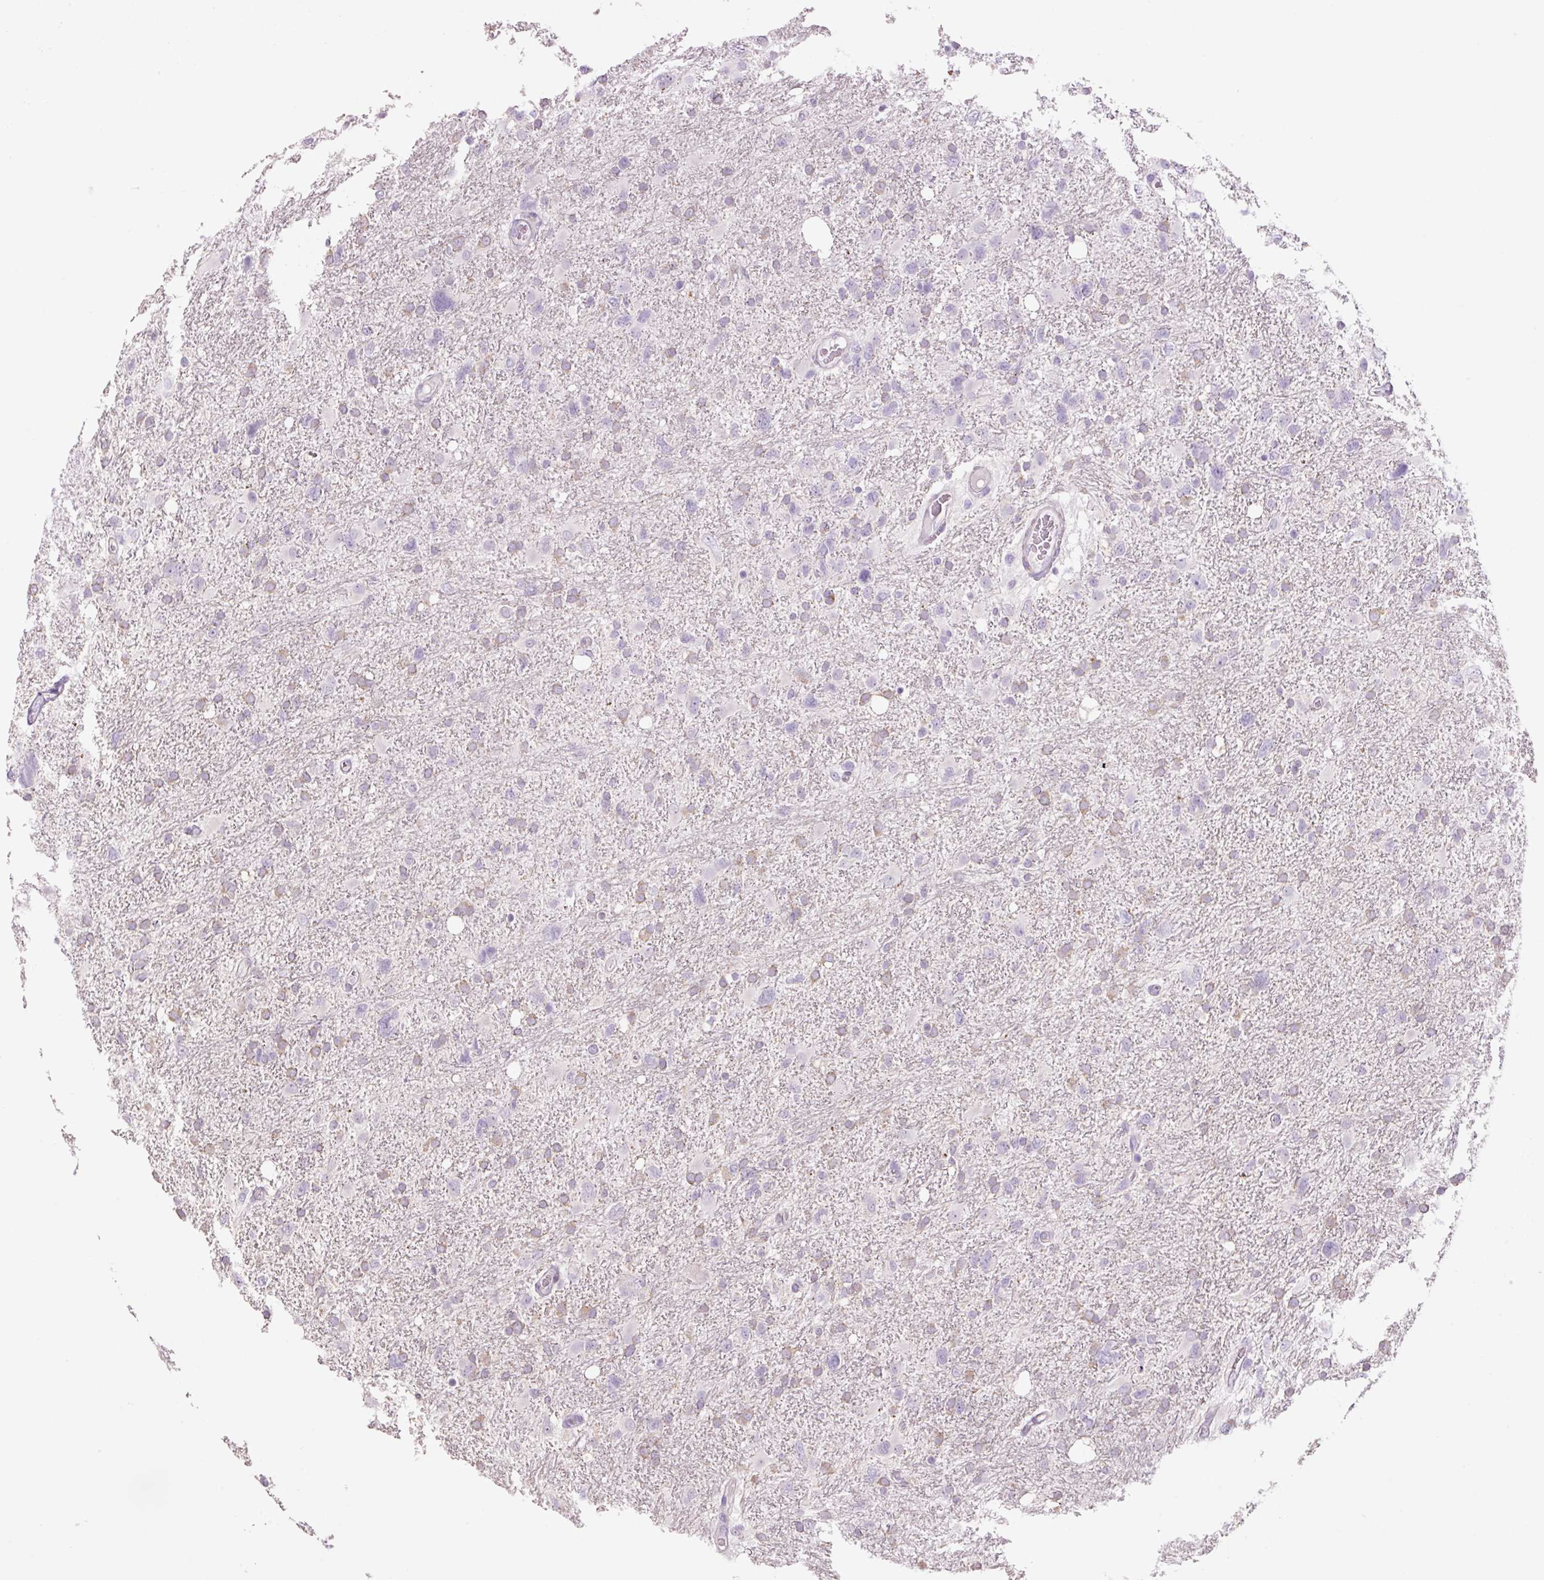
{"staining": {"intensity": "negative", "quantity": "none", "location": "none"}, "tissue": "glioma", "cell_type": "Tumor cells", "image_type": "cancer", "snomed": [{"axis": "morphology", "description": "Glioma, malignant, High grade"}, {"axis": "topography", "description": "Brain"}], "caption": "High power microscopy photomicrograph of an immunohistochemistry (IHC) photomicrograph of glioma, revealing no significant positivity in tumor cells.", "gene": "HAX1", "patient": {"sex": "male", "age": 61}}